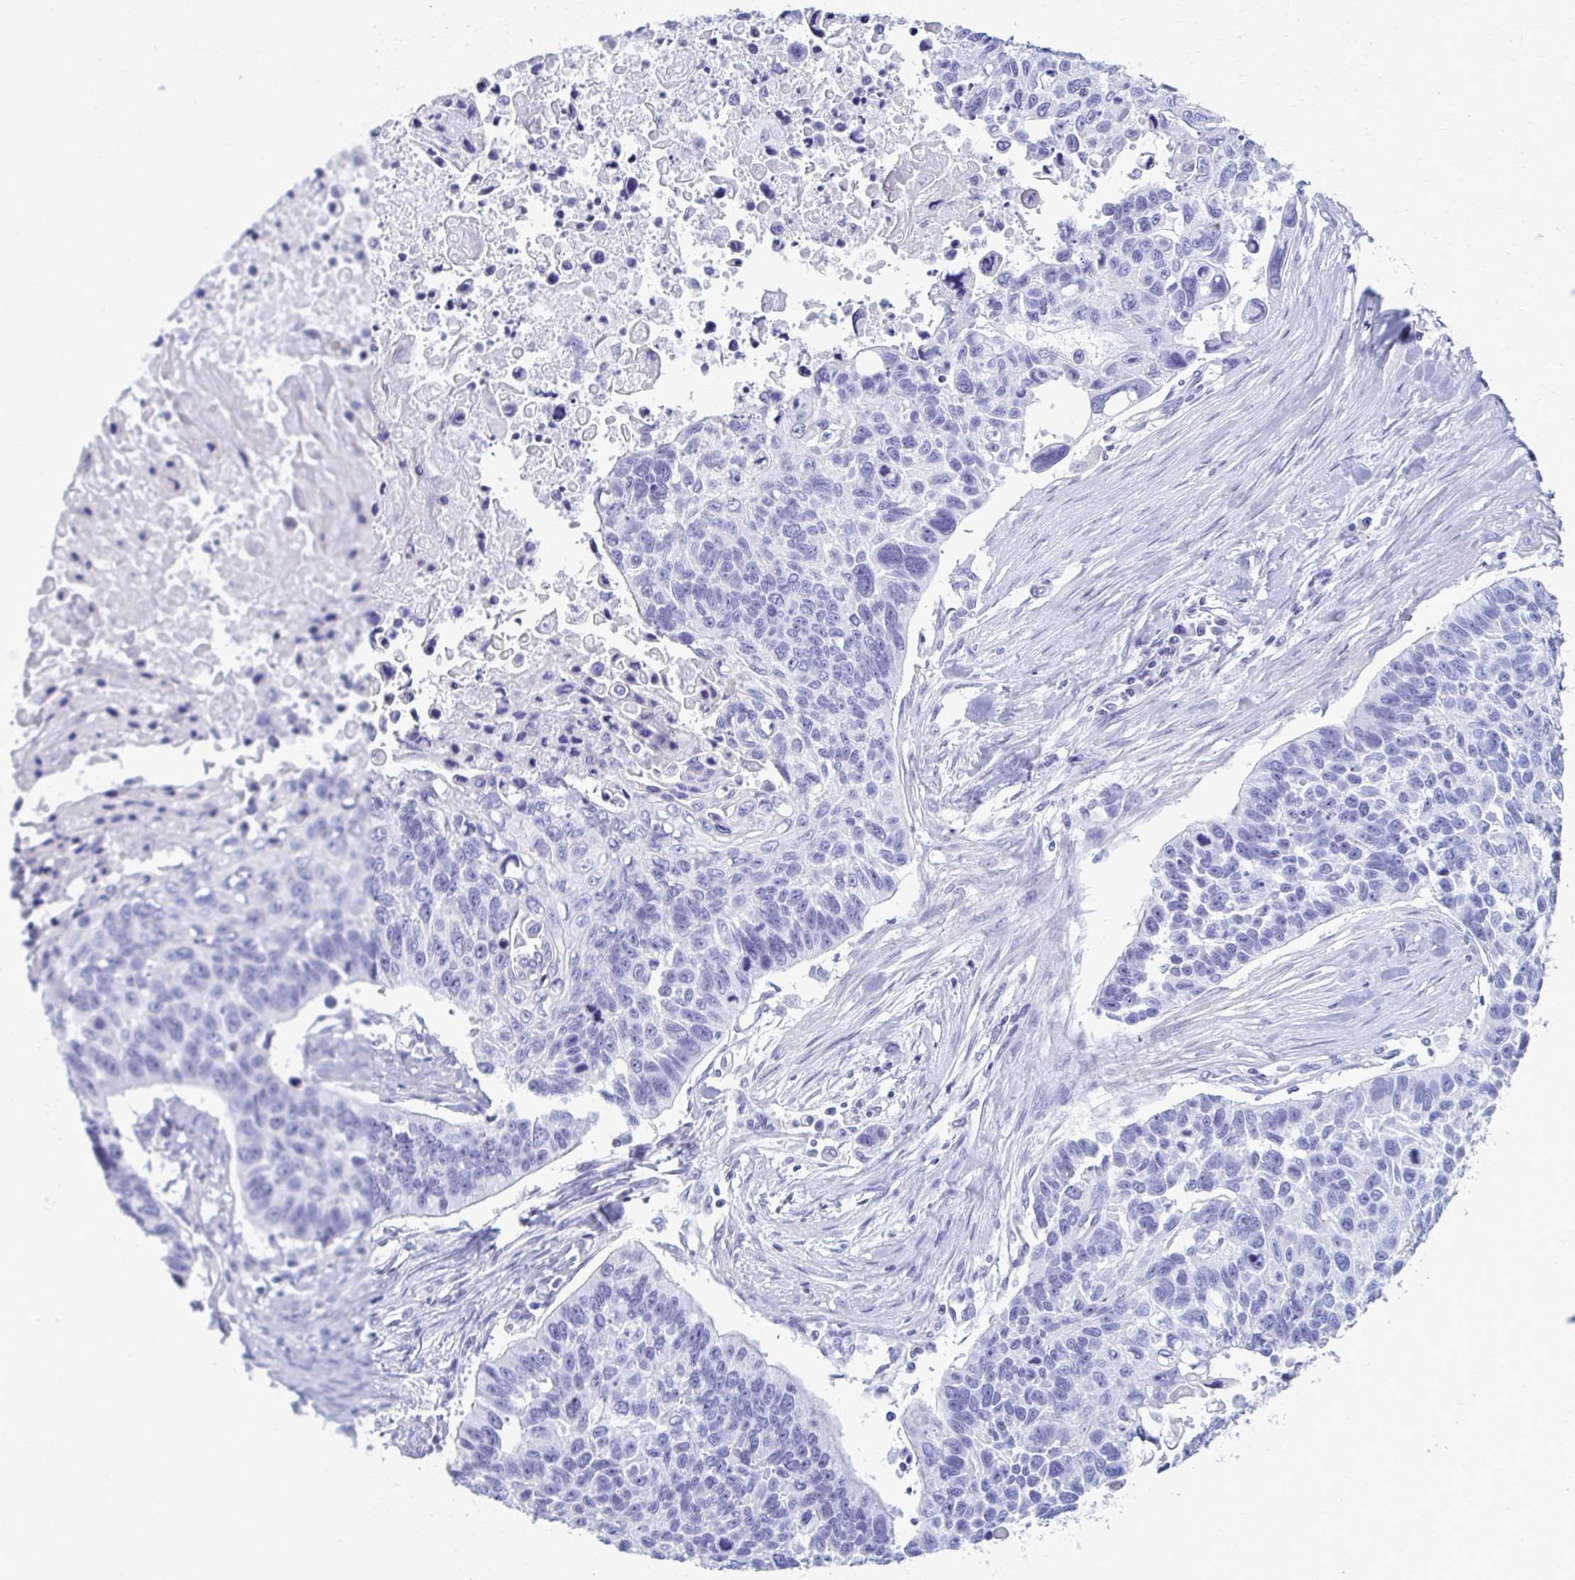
{"staining": {"intensity": "negative", "quantity": "none", "location": "none"}, "tissue": "lung cancer", "cell_type": "Tumor cells", "image_type": "cancer", "snomed": [{"axis": "morphology", "description": "Squamous cell carcinoma, NOS"}, {"axis": "topography", "description": "Lung"}], "caption": "Immunohistochemical staining of squamous cell carcinoma (lung) displays no significant expression in tumor cells.", "gene": "MPLKIP", "patient": {"sex": "male", "age": 62}}